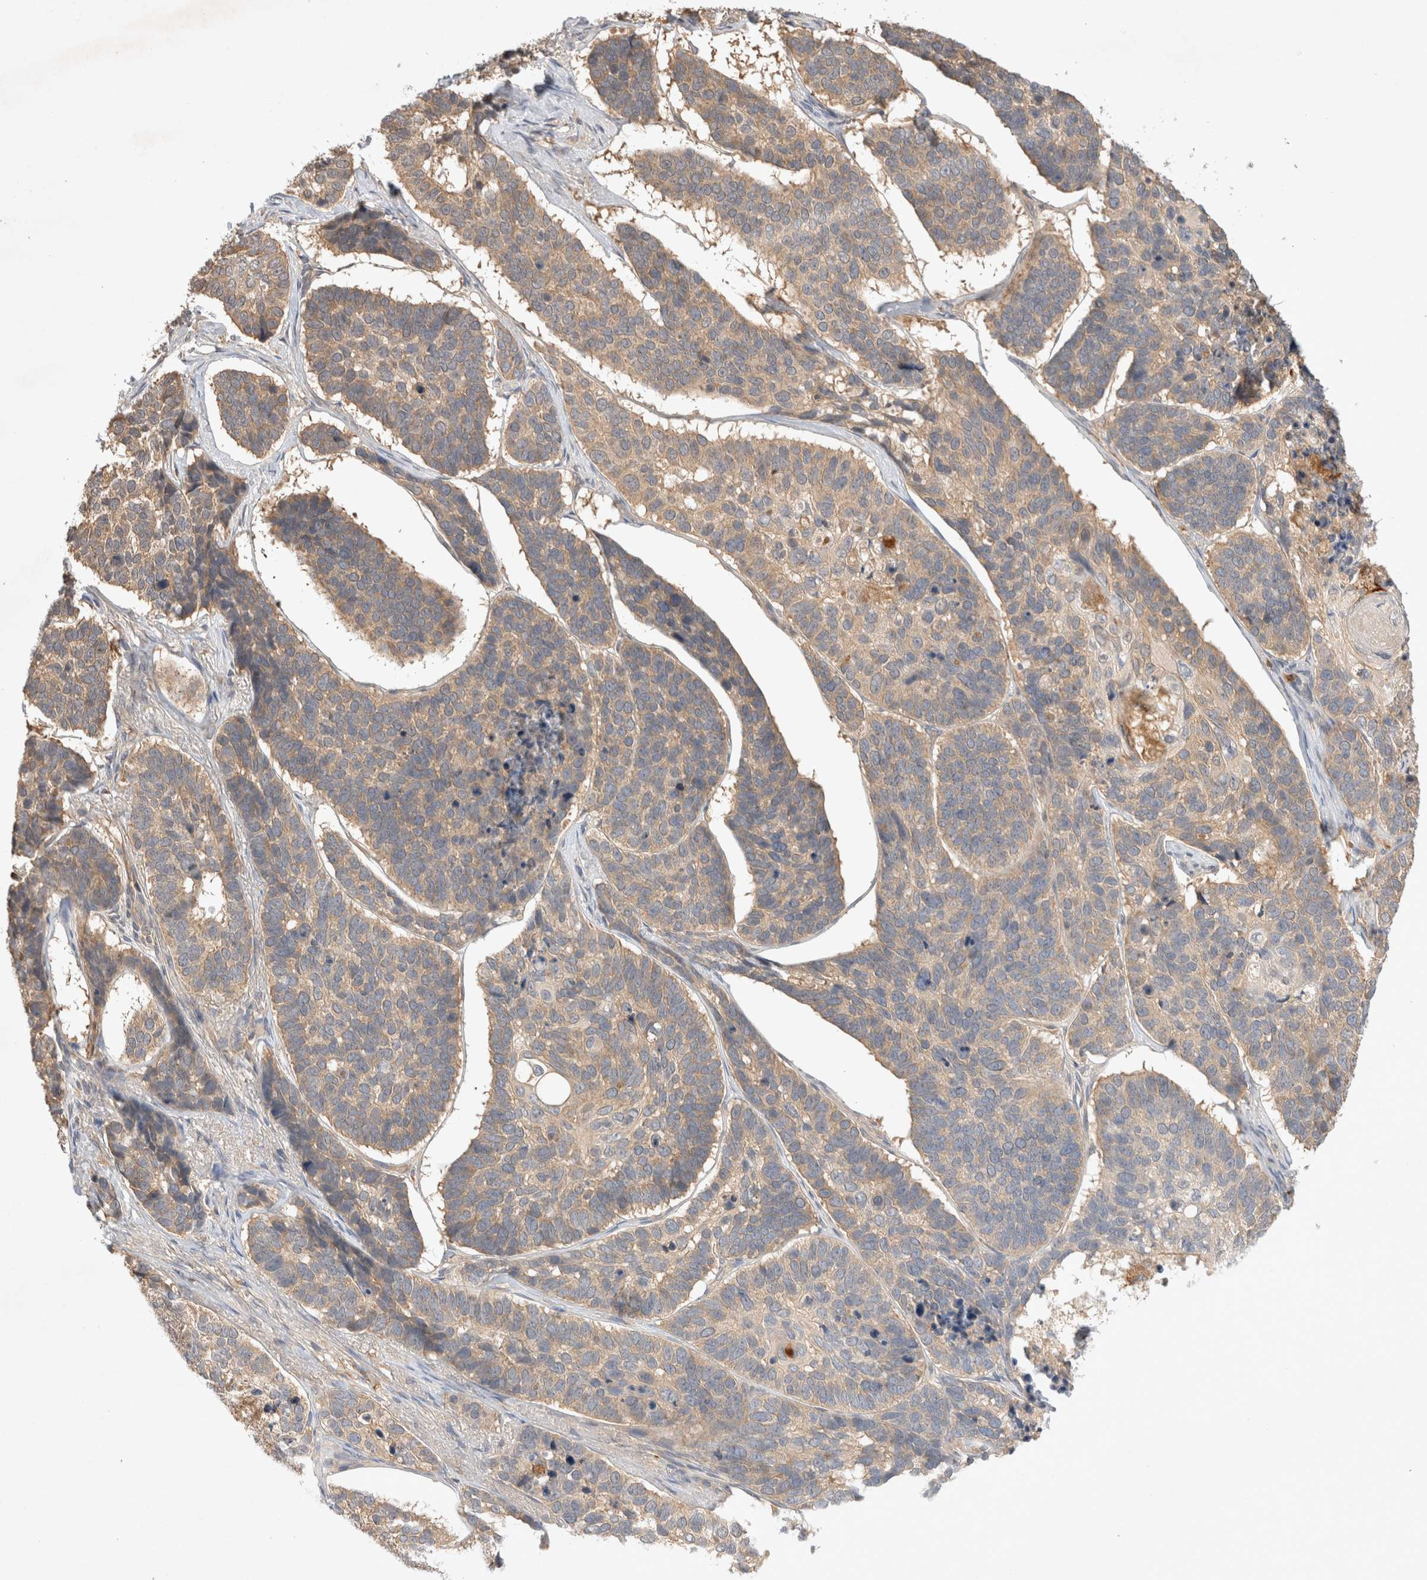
{"staining": {"intensity": "weak", "quantity": ">75%", "location": "cytoplasmic/membranous"}, "tissue": "skin cancer", "cell_type": "Tumor cells", "image_type": "cancer", "snomed": [{"axis": "morphology", "description": "Basal cell carcinoma"}, {"axis": "topography", "description": "Skin"}], "caption": "Tumor cells exhibit low levels of weak cytoplasmic/membranous positivity in about >75% of cells in human basal cell carcinoma (skin).", "gene": "YES1", "patient": {"sex": "male", "age": 62}}